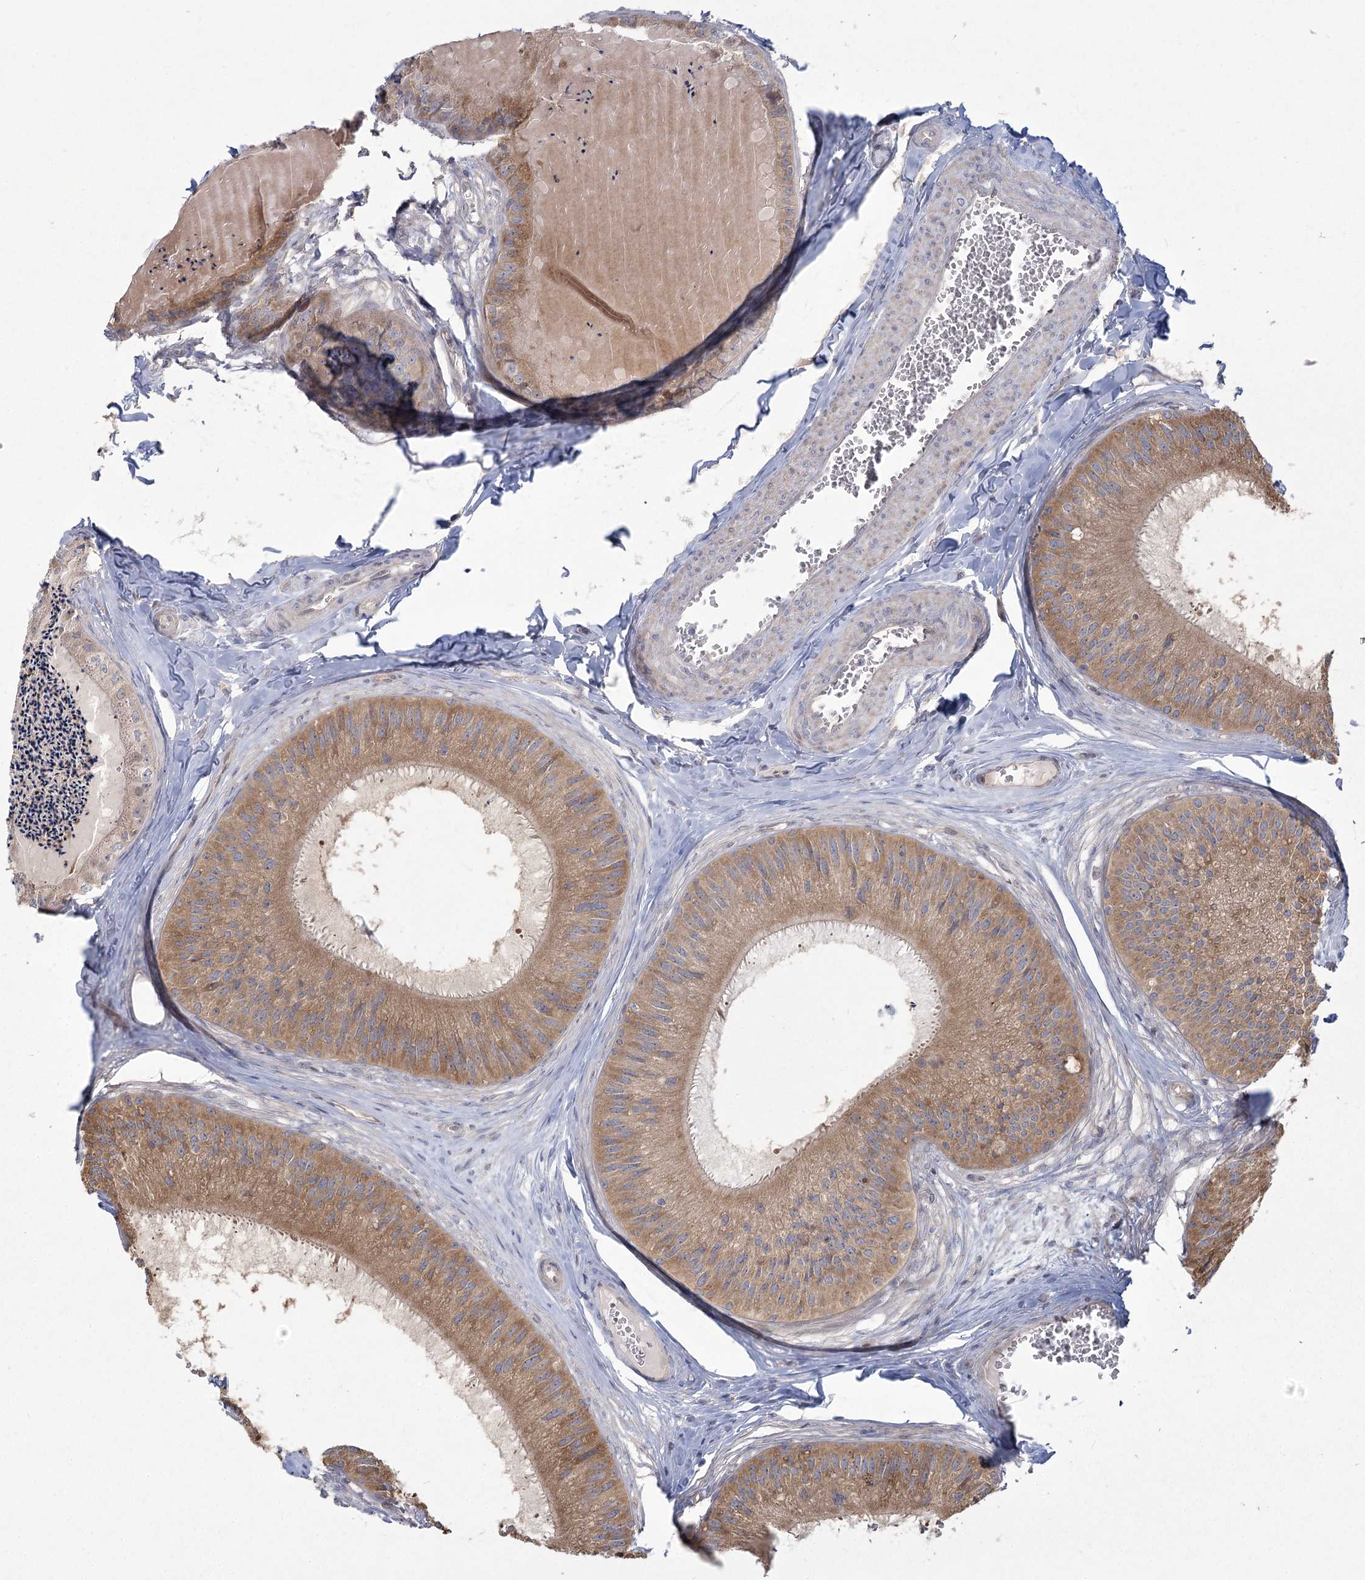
{"staining": {"intensity": "moderate", "quantity": ">75%", "location": "cytoplasmic/membranous"}, "tissue": "epididymis", "cell_type": "Glandular cells", "image_type": "normal", "snomed": [{"axis": "morphology", "description": "Normal tissue, NOS"}, {"axis": "topography", "description": "Epididymis"}], "caption": "The immunohistochemical stain highlights moderate cytoplasmic/membranous staining in glandular cells of unremarkable epididymis.", "gene": "CAMTA1", "patient": {"sex": "male", "age": 31}}